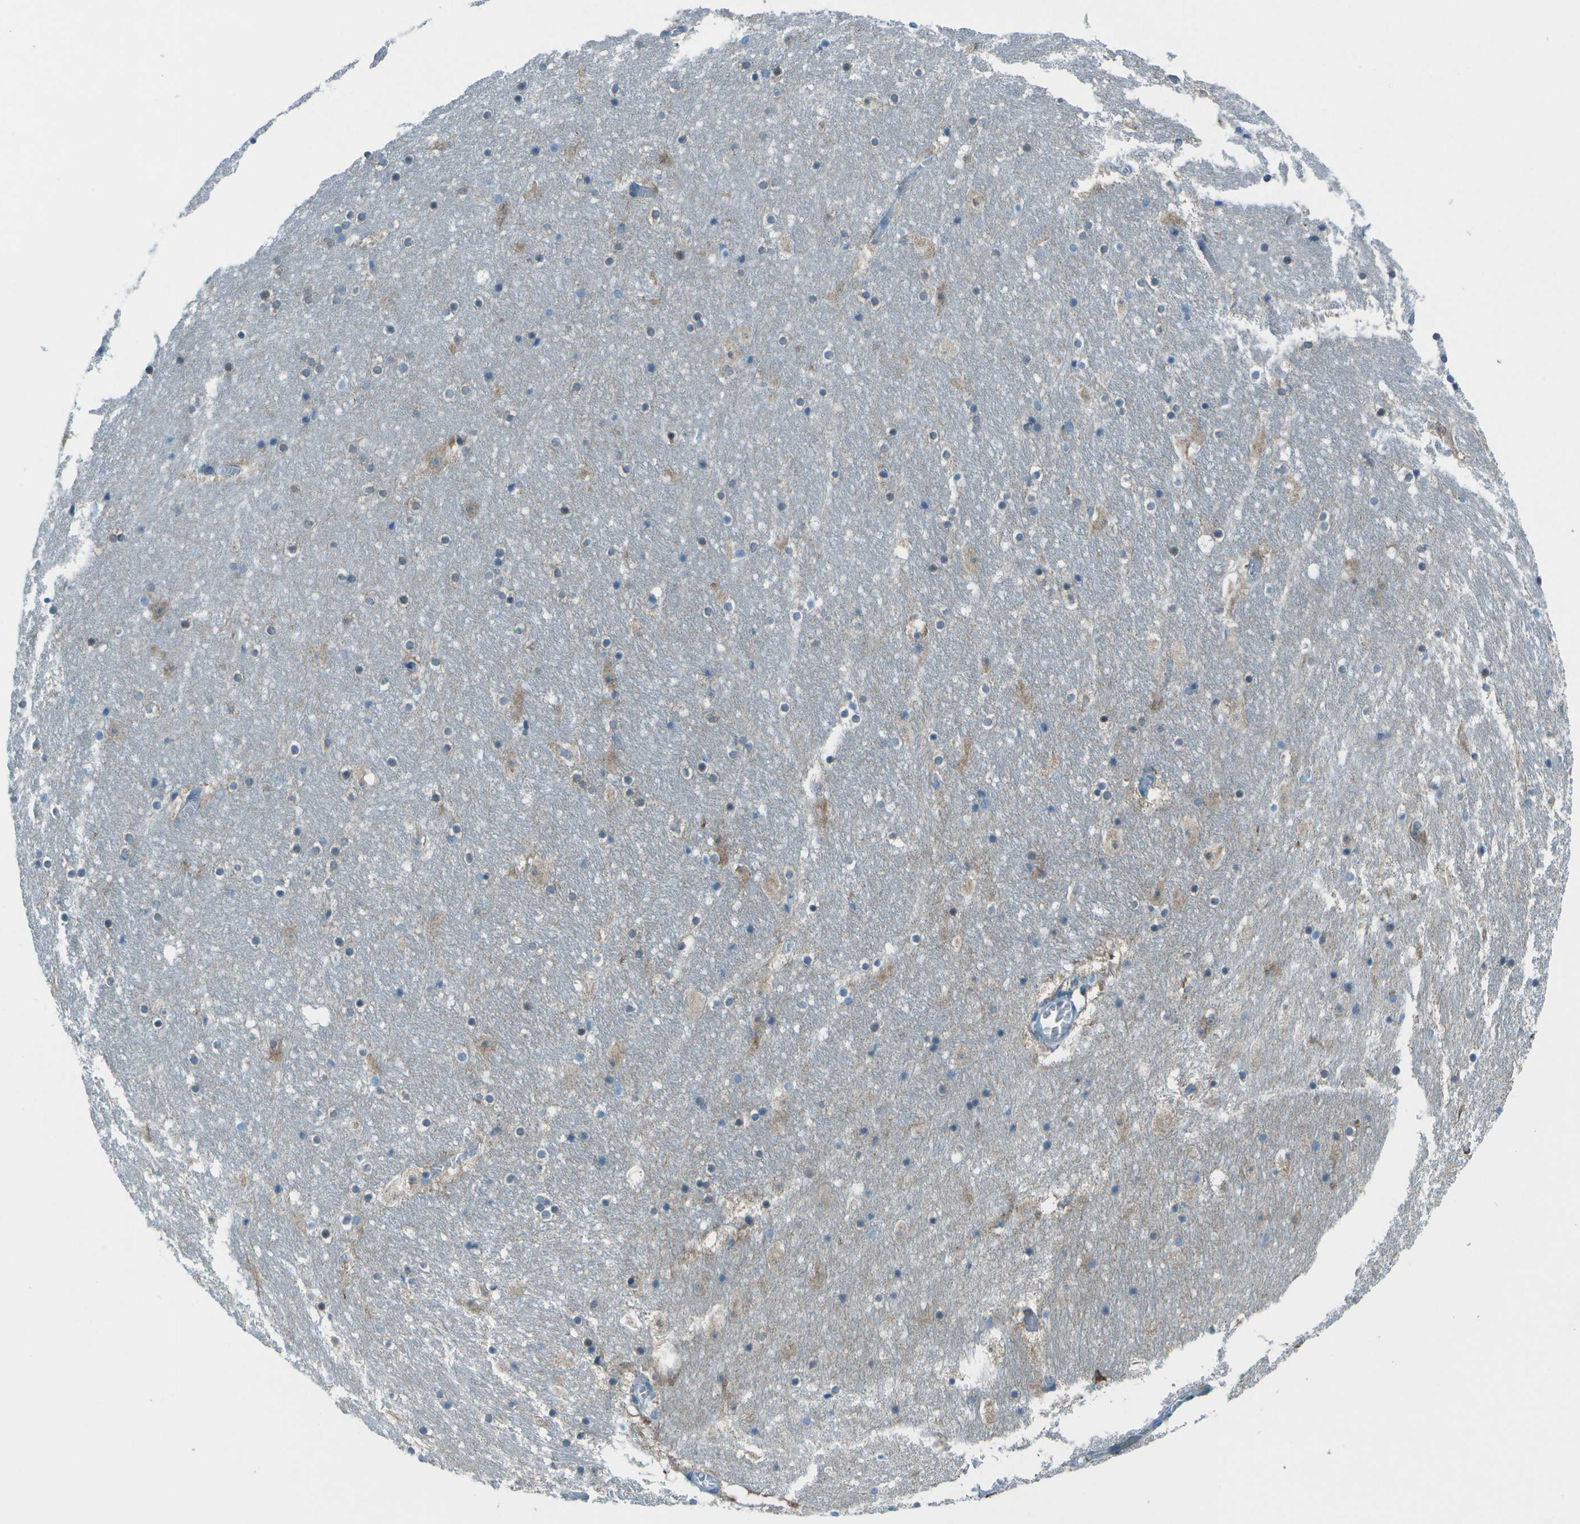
{"staining": {"intensity": "weak", "quantity": "<25%", "location": "cytoplasmic/membranous"}, "tissue": "hippocampus", "cell_type": "Glial cells", "image_type": "normal", "snomed": [{"axis": "morphology", "description": "Normal tissue, NOS"}, {"axis": "topography", "description": "Hippocampus"}], "caption": "Glial cells are negative for brown protein staining in unremarkable hippocampus. Brightfield microscopy of immunohistochemistry (IHC) stained with DAB (3,3'-diaminobenzidine) (brown) and hematoxylin (blue), captured at high magnification.", "gene": "FGF1", "patient": {"sex": "male", "age": 45}}